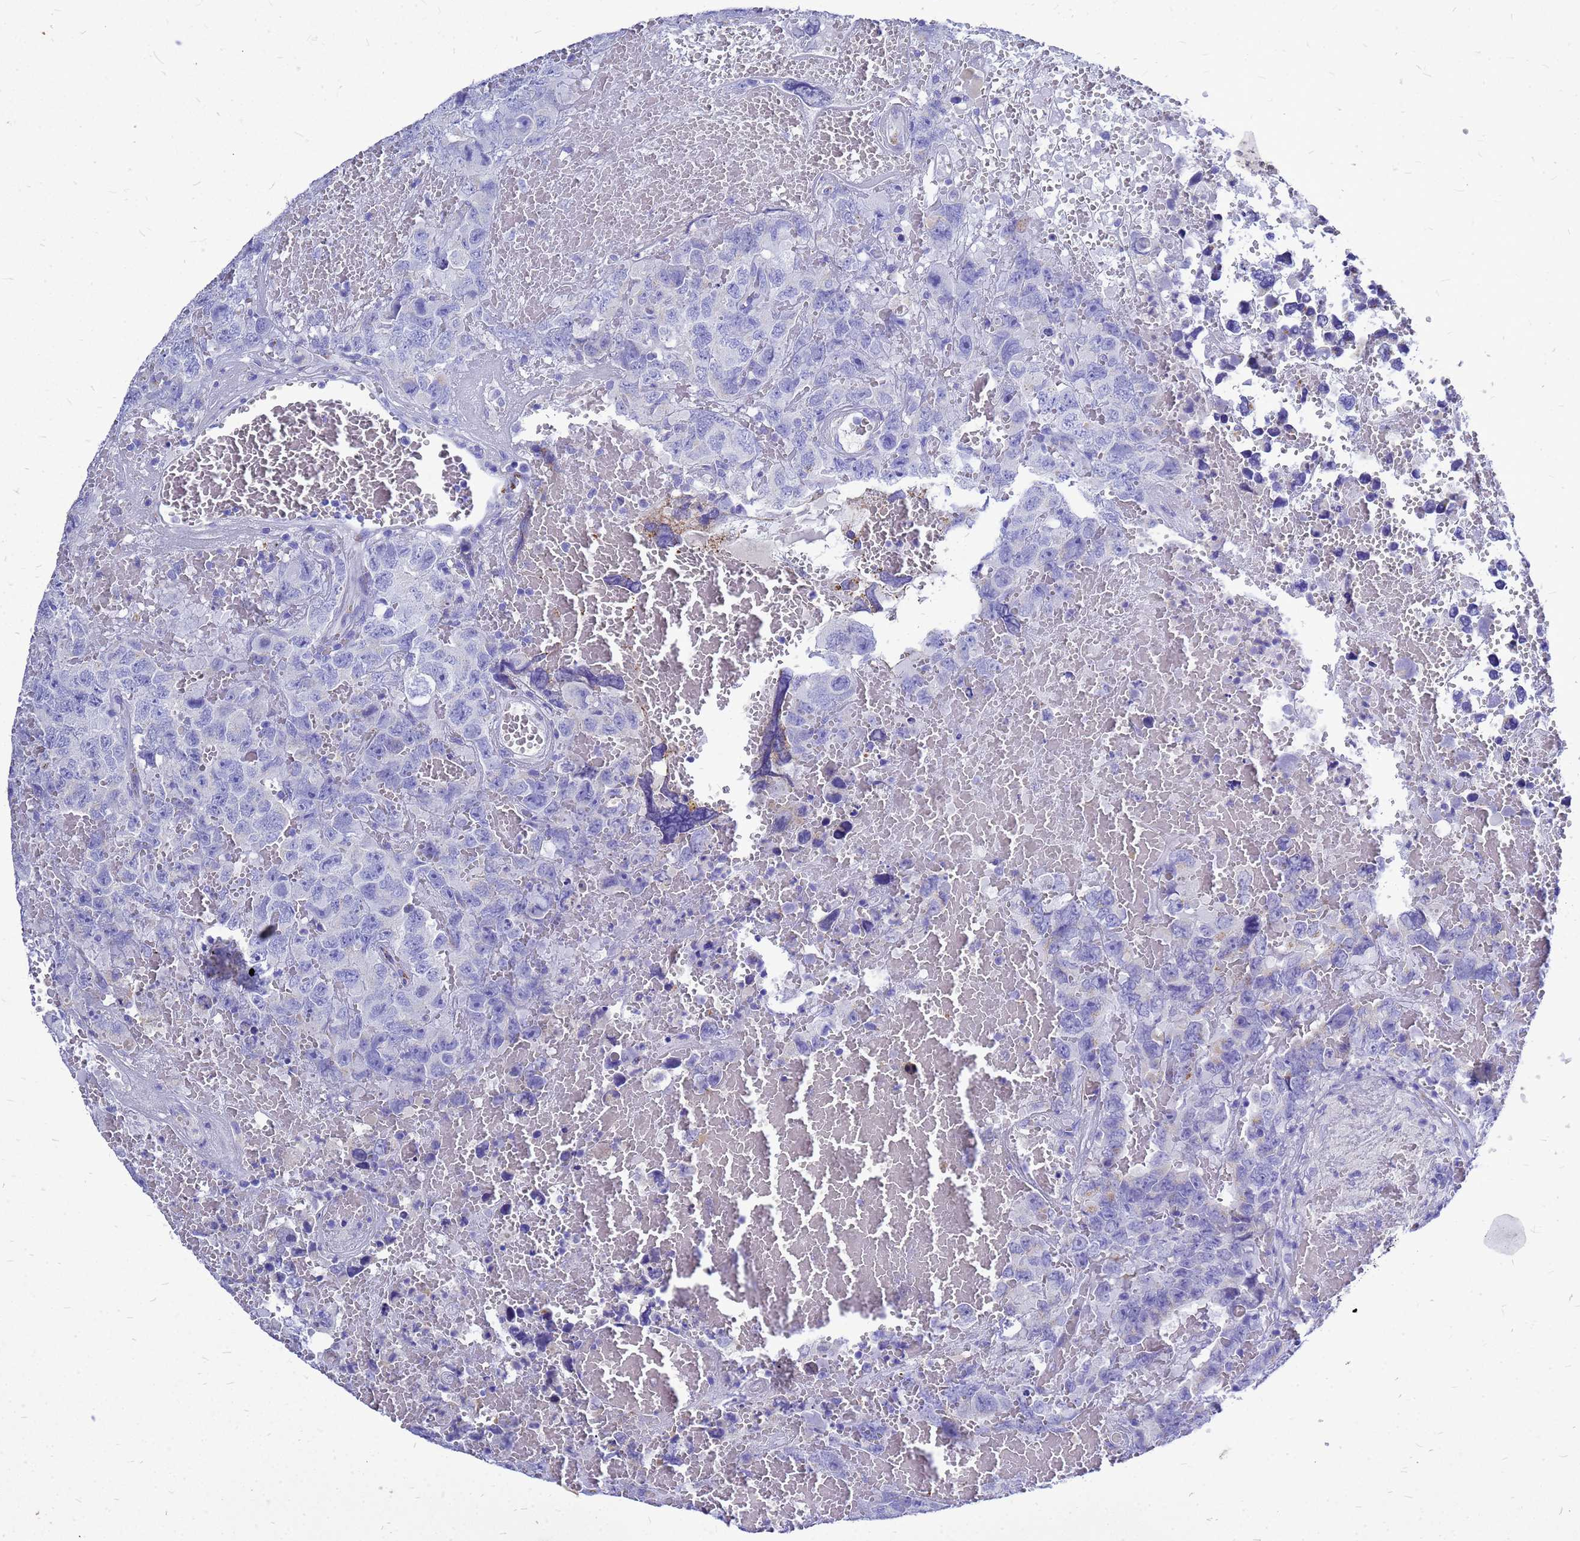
{"staining": {"intensity": "negative", "quantity": "none", "location": "none"}, "tissue": "testis cancer", "cell_type": "Tumor cells", "image_type": "cancer", "snomed": [{"axis": "morphology", "description": "Carcinoma, Embryonal, NOS"}, {"axis": "topography", "description": "Testis"}], "caption": "Immunohistochemistry image of neoplastic tissue: embryonal carcinoma (testis) stained with DAB (3,3'-diaminobenzidine) demonstrates no significant protein positivity in tumor cells.", "gene": "OR52E2", "patient": {"sex": "male", "age": 45}}